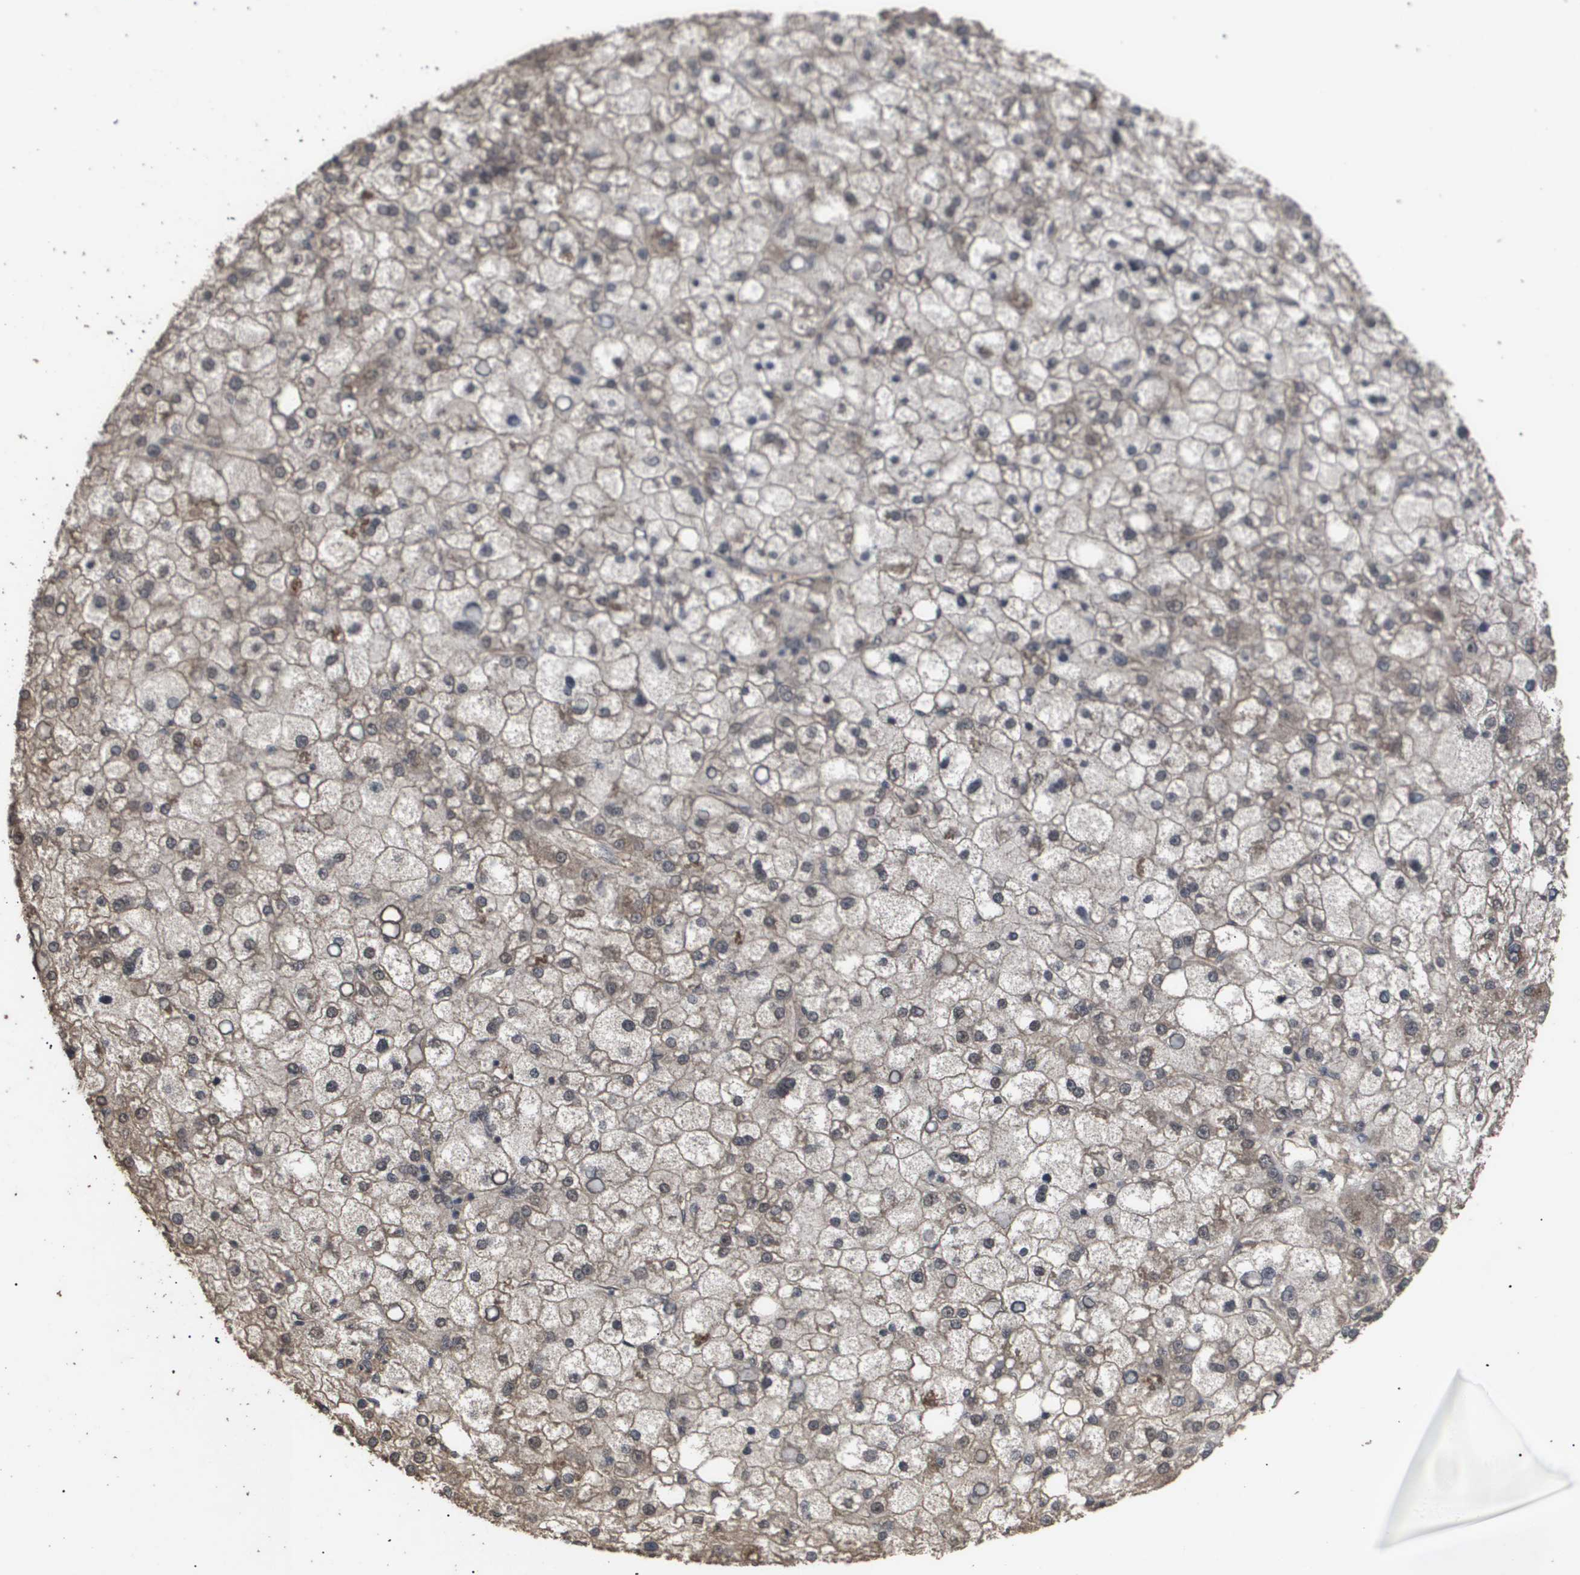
{"staining": {"intensity": "weak", "quantity": ">75%", "location": "cytoplasmic/membranous"}, "tissue": "liver cancer", "cell_type": "Tumor cells", "image_type": "cancer", "snomed": [{"axis": "morphology", "description": "Carcinoma, Hepatocellular, NOS"}, {"axis": "topography", "description": "Liver"}], "caption": "A low amount of weak cytoplasmic/membranous positivity is present in about >75% of tumor cells in liver hepatocellular carcinoma tissue. (DAB (3,3'-diaminobenzidine) IHC, brown staining for protein, blue staining for nuclei).", "gene": "CUL5", "patient": {"sex": "male", "age": 67}}